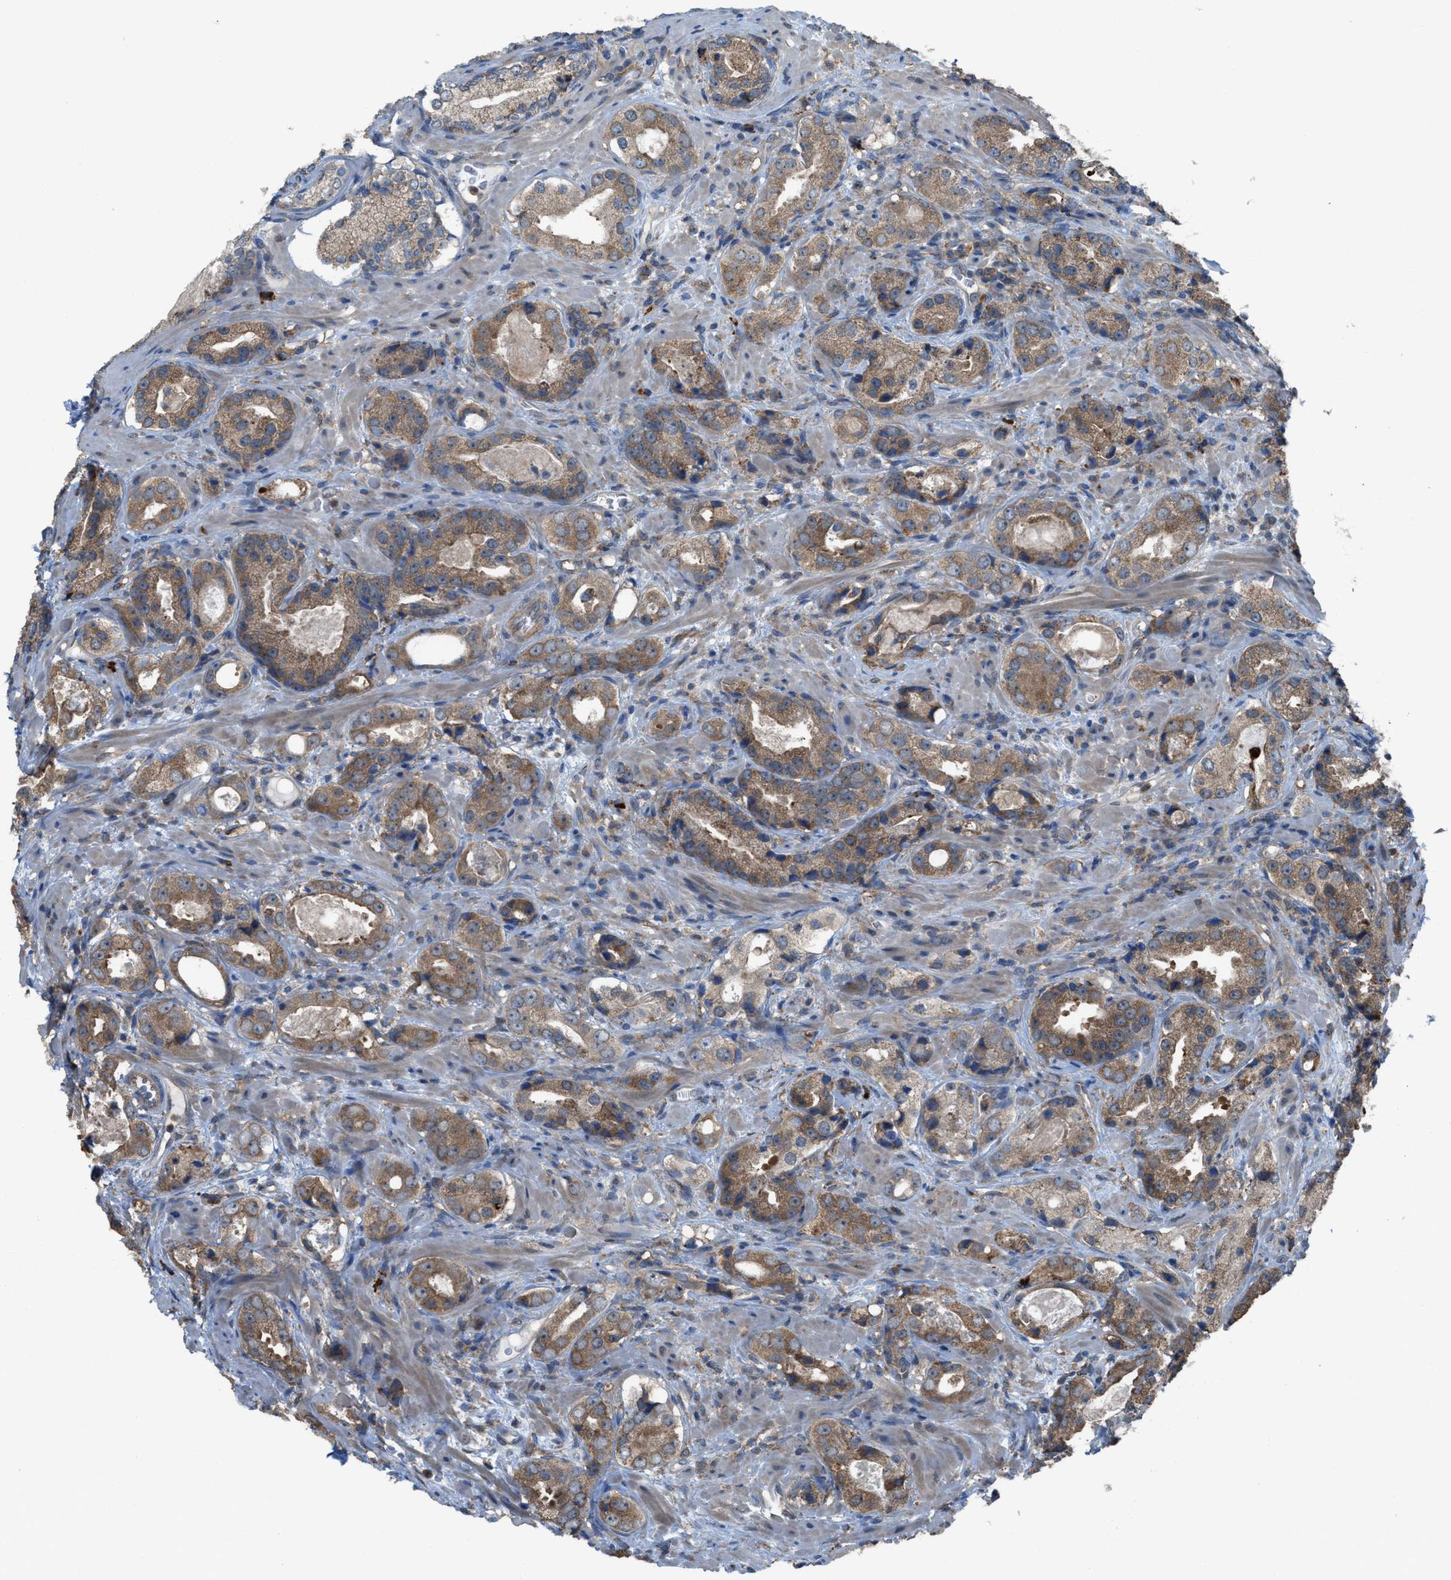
{"staining": {"intensity": "moderate", "quantity": ">75%", "location": "cytoplasmic/membranous"}, "tissue": "prostate cancer", "cell_type": "Tumor cells", "image_type": "cancer", "snomed": [{"axis": "morphology", "description": "Adenocarcinoma, High grade"}, {"axis": "topography", "description": "Prostate"}], "caption": "Prostate cancer (adenocarcinoma (high-grade)) was stained to show a protein in brown. There is medium levels of moderate cytoplasmic/membranous expression in approximately >75% of tumor cells.", "gene": "PLAA", "patient": {"sex": "male", "age": 63}}